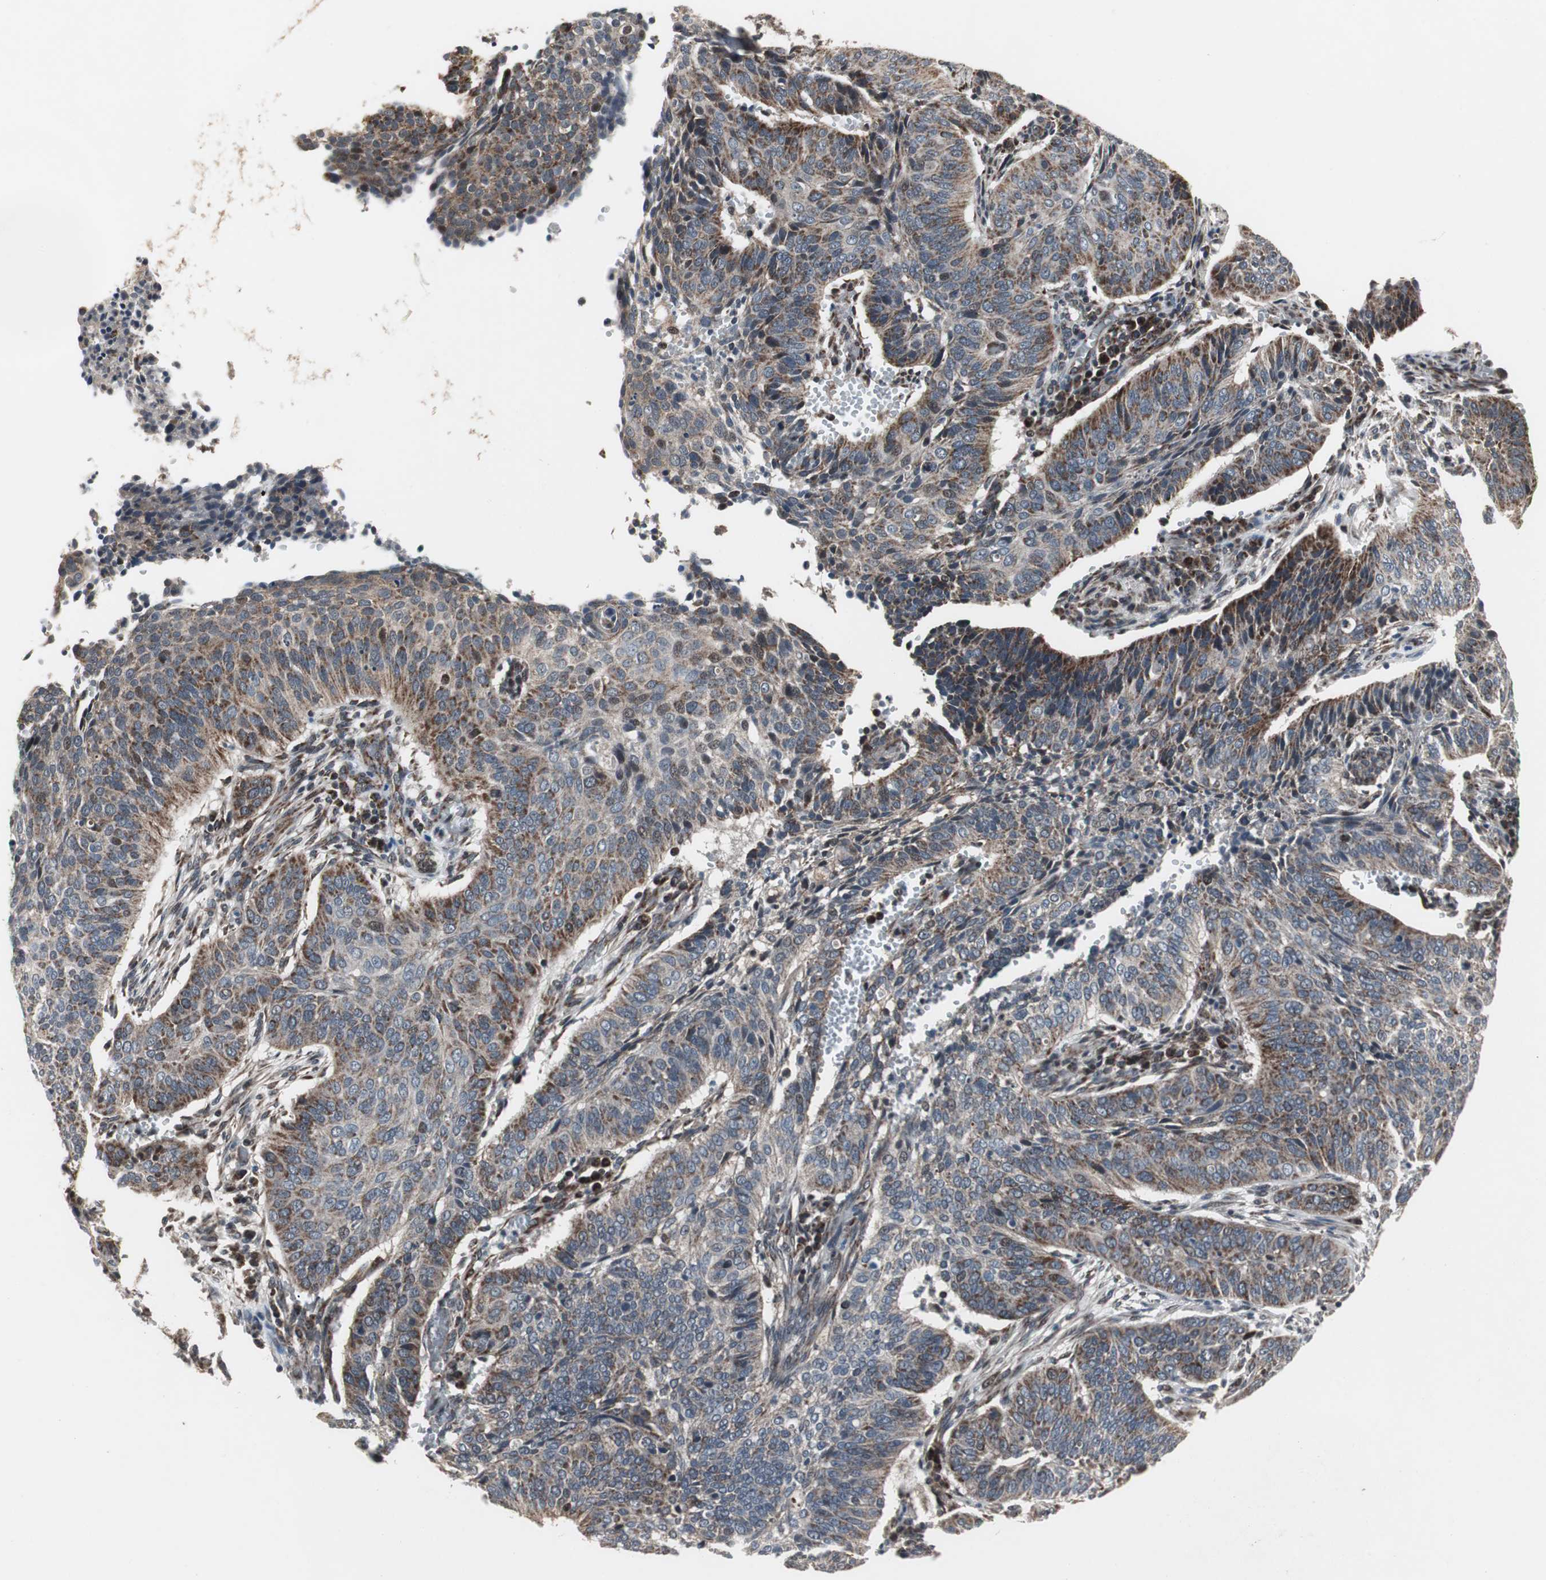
{"staining": {"intensity": "strong", "quantity": "25%-75%", "location": "cytoplasmic/membranous"}, "tissue": "cervical cancer", "cell_type": "Tumor cells", "image_type": "cancer", "snomed": [{"axis": "morphology", "description": "Squamous cell carcinoma, NOS"}, {"axis": "topography", "description": "Cervix"}], "caption": "The histopathology image reveals a brown stain indicating the presence of a protein in the cytoplasmic/membranous of tumor cells in cervical cancer. (DAB (3,3'-diaminobenzidine) = brown stain, brightfield microscopy at high magnification).", "gene": "MRPL40", "patient": {"sex": "female", "age": 39}}